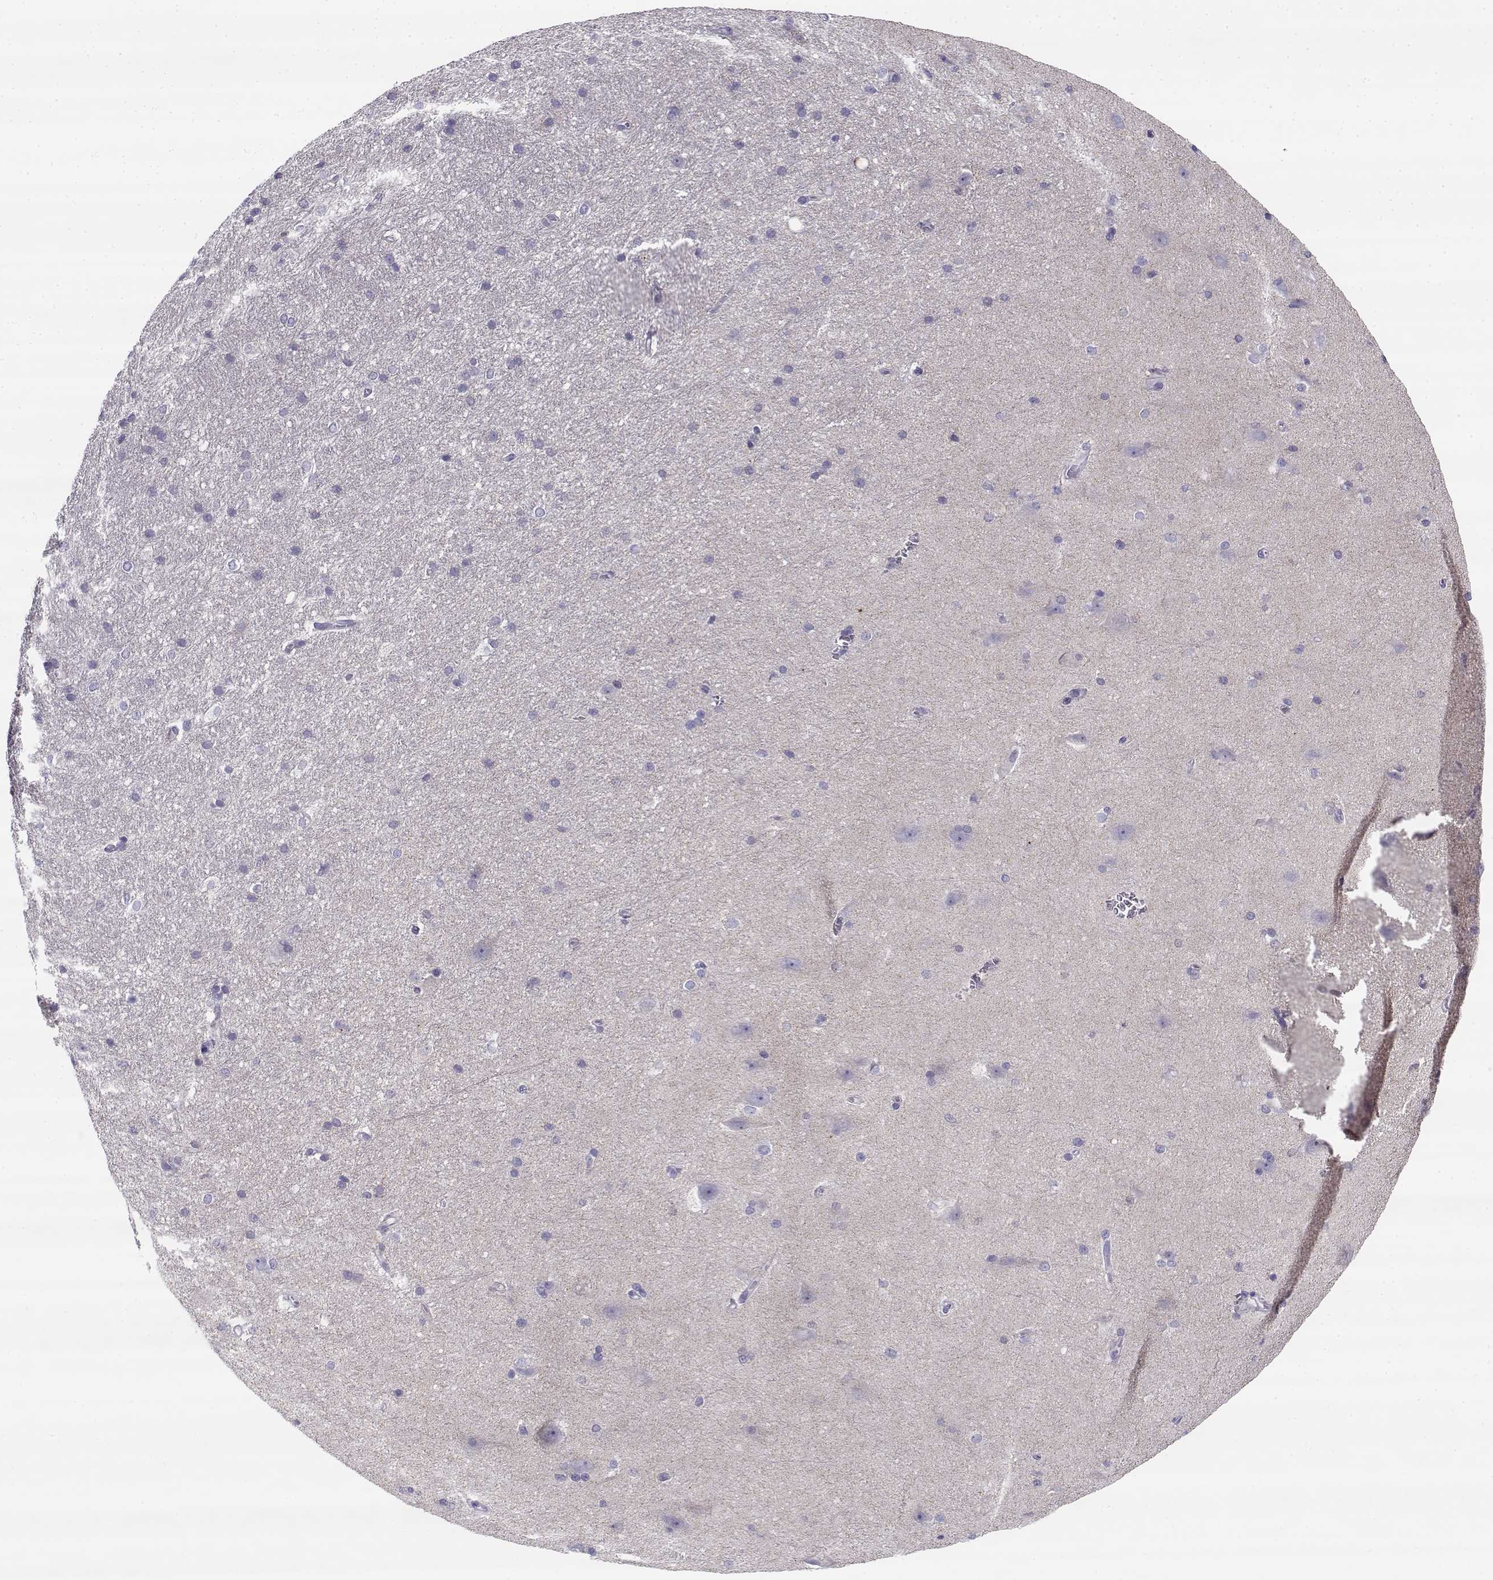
{"staining": {"intensity": "negative", "quantity": "none", "location": "none"}, "tissue": "hippocampus", "cell_type": "Glial cells", "image_type": "normal", "snomed": [{"axis": "morphology", "description": "Normal tissue, NOS"}, {"axis": "topography", "description": "Cerebral cortex"}, {"axis": "topography", "description": "Hippocampus"}], "caption": "High magnification brightfield microscopy of unremarkable hippocampus stained with DAB (brown) and counterstained with hematoxylin (blue): glial cells show no significant positivity. (Brightfield microscopy of DAB immunohistochemistry (IHC) at high magnification).", "gene": "CREB3L3", "patient": {"sex": "female", "age": 19}}